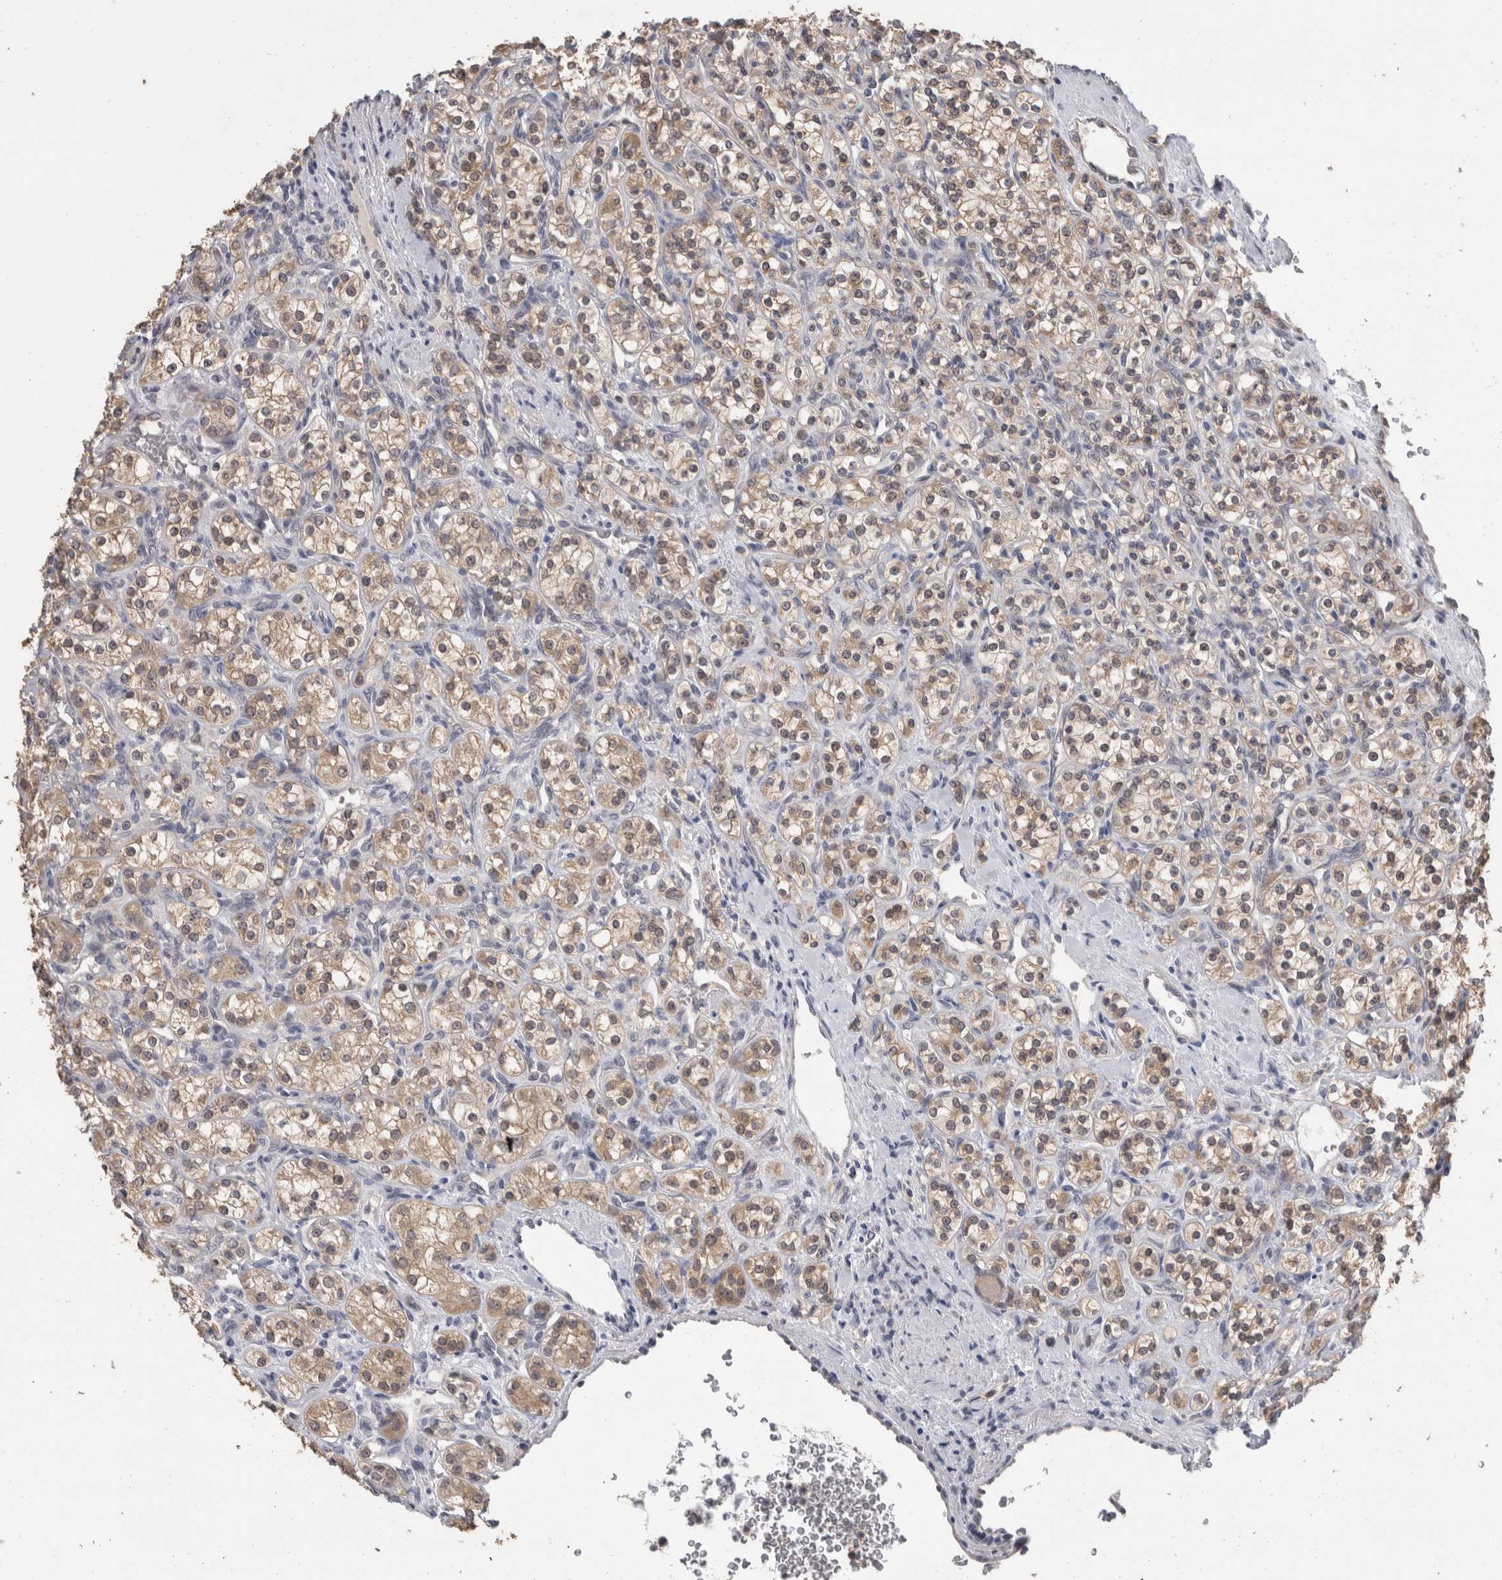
{"staining": {"intensity": "weak", "quantity": ">75%", "location": "cytoplasmic/membranous"}, "tissue": "renal cancer", "cell_type": "Tumor cells", "image_type": "cancer", "snomed": [{"axis": "morphology", "description": "Adenocarcinoma, NOS"}, {"axis": "topography", "description": "Kidney"}], "caption": "Immunohistochemical staining of human renal cancer displays low levels of weak cytoplasmic/membranous protein expression in approximately >75% of tumor cells.", "gene": "FHOD3", "patient": {"sex": "male", "age": 77}}